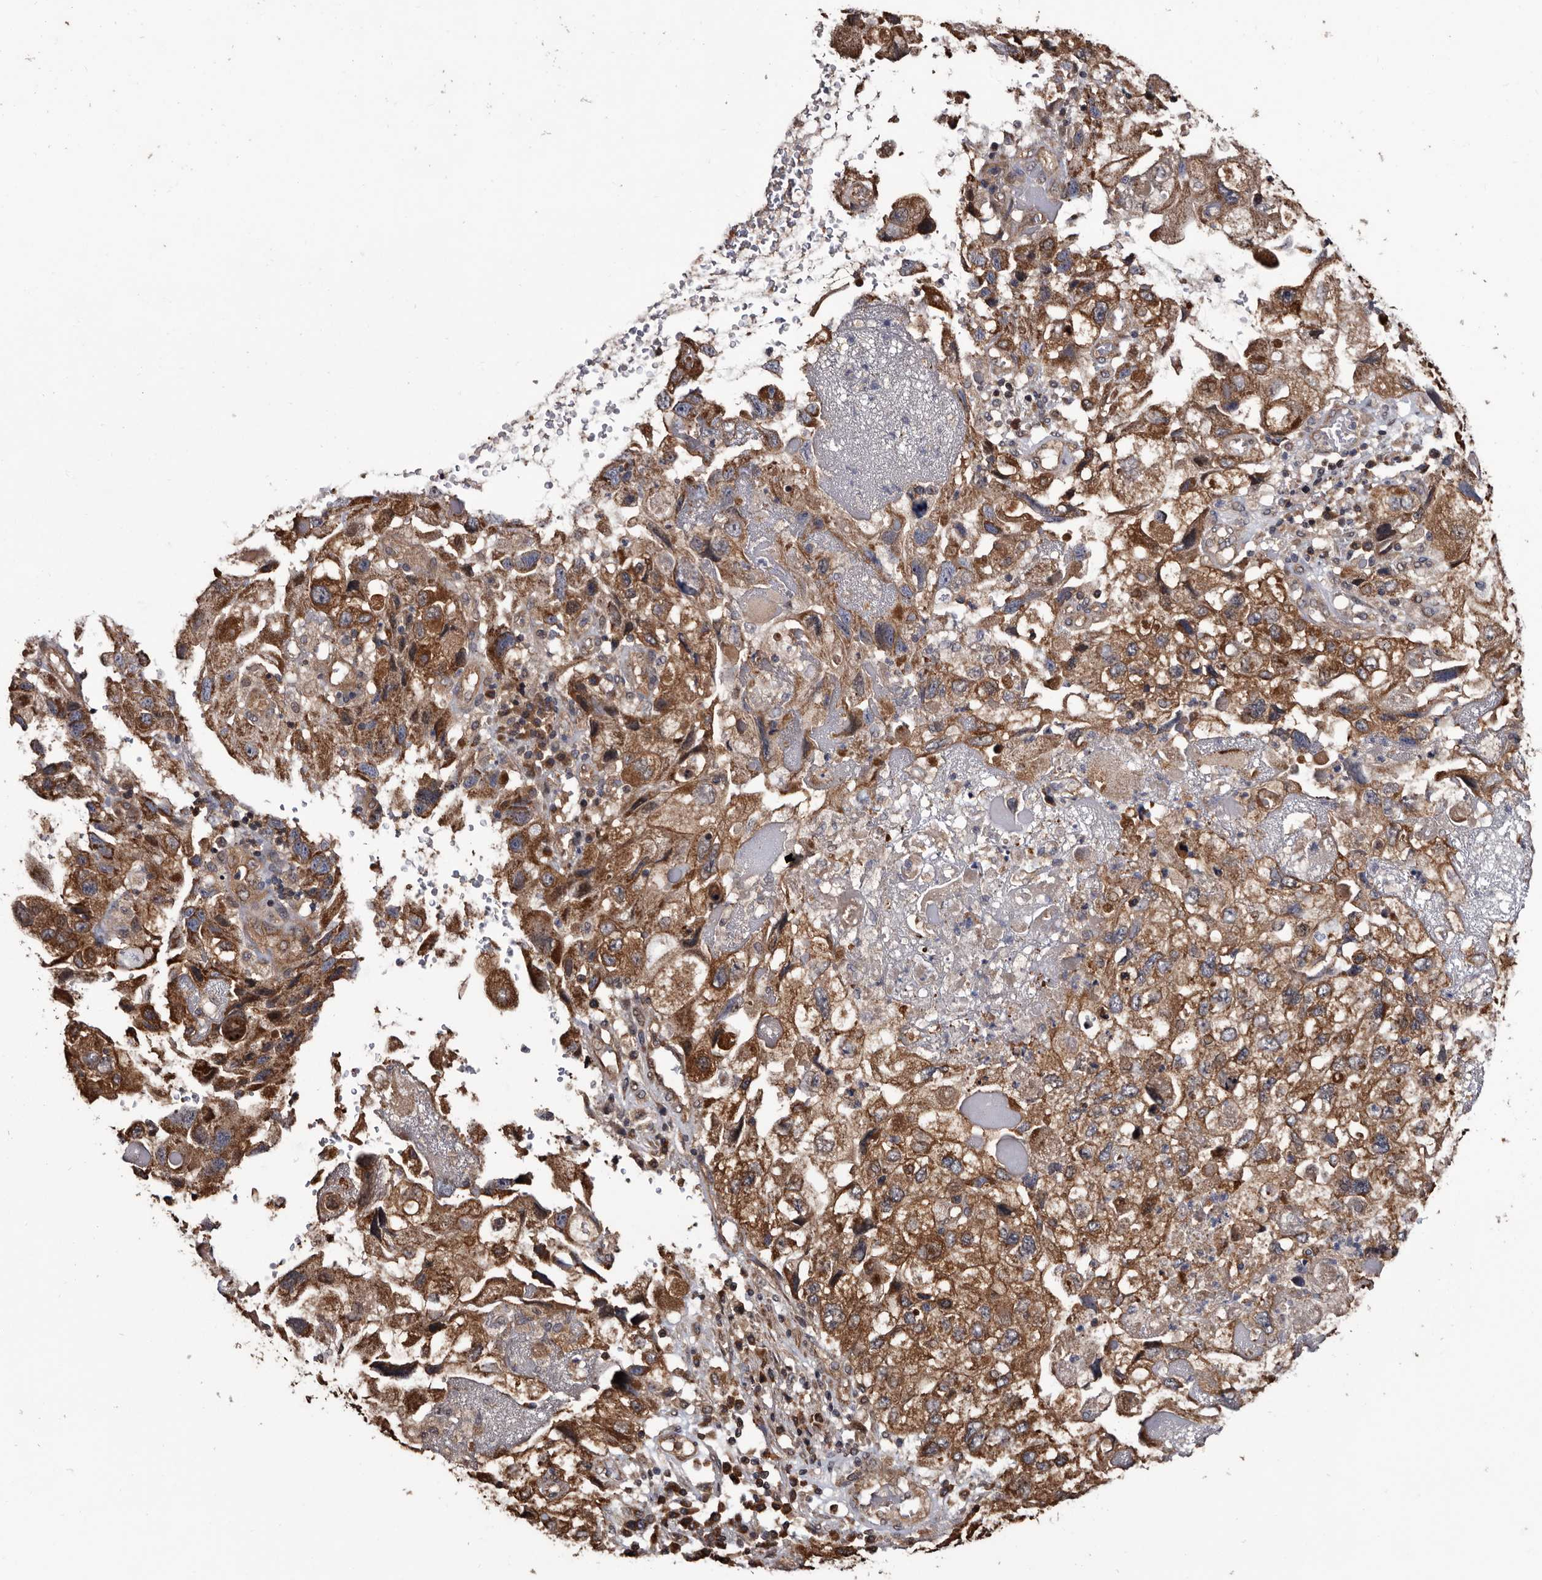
{"staining": {"intensity": "moderate", "quantity": ">75%", "location": "cytoplasmic/membranous"}, "tissue": "endometrial cancer", "cell_type": "Tumor cells", "image_type": "cancer", "snomed": [{"axis": "morphology", "description": "Adenocarcinoma, NOS"}, {"axis": "topography", "description": "Endometrium"}], "caption": "High-magnification brightfield microscopy of endometrial adenocarcinoma stained with DAB (3,3'-diaminobenzidine) (brown) and counterstained with hematoxylin (blue). tumor cells exhibit moderate cytoplasmic/membranous staining is identified in about>75% of cells. The staining was performed using DAB, with brown indicating positive protein expression. Nuclei are stained blue with hematoxylin.", "gene": "TTI2", "patient": {"sex": "female", "age": 49}}